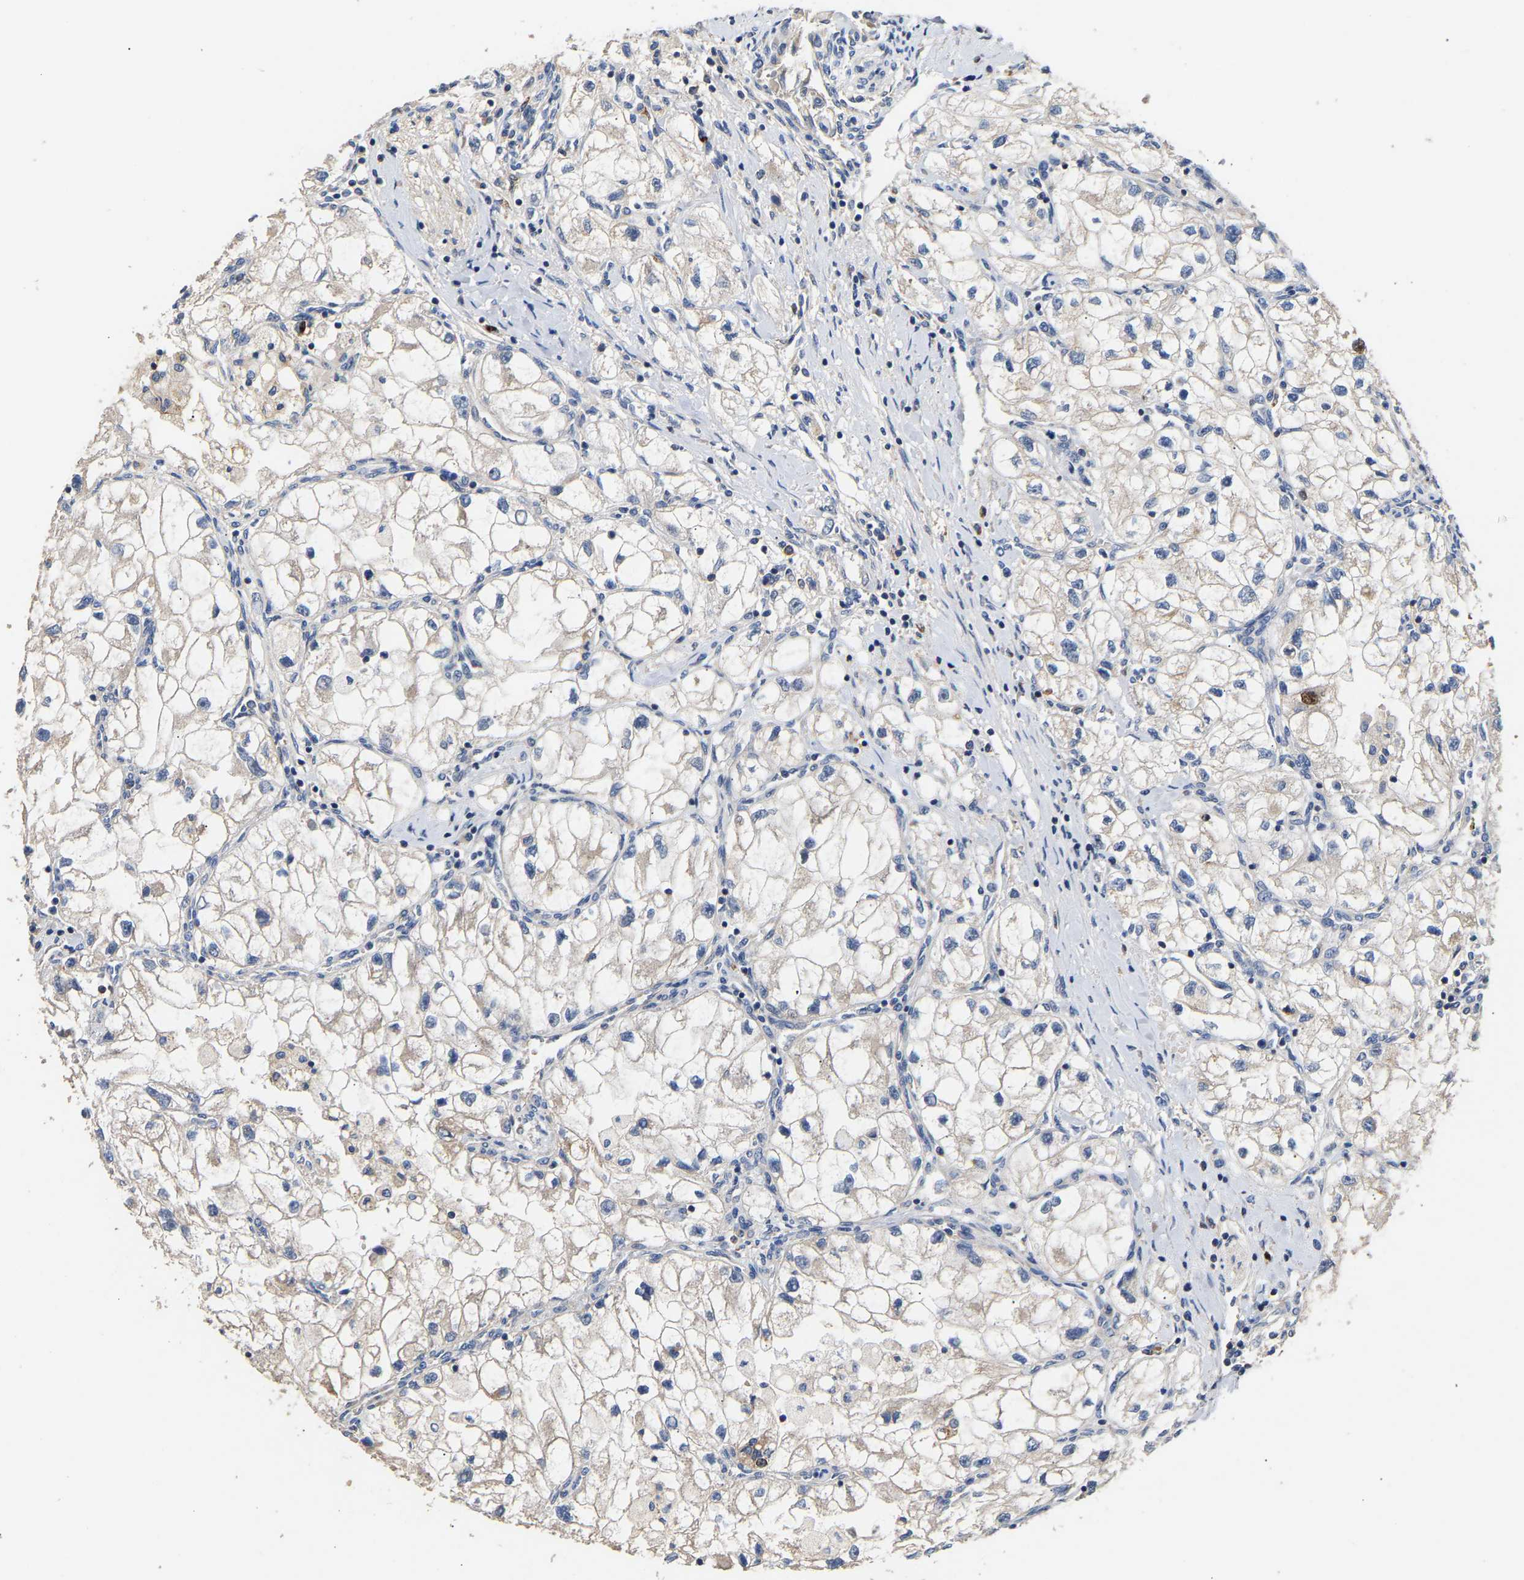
{"staining": {"intensity": "weak", "quantity": "<25%", "location": "cytoplasmic/membranous"}, "tissue": "renal cancer", "cell_type": "Tumor cells", "image_type": "cancer", "snomed": [{"axis": "morphology", "description": "Adenocarcinoma, NOS"}, {"axis": "topography", "description": "Kidney"}], "caption": "Immunohistochemistry image of human renal cancer stained for a protein (brown), which demonstrates no positivity in tumor cells.", "gene": "LRBA", "patient": {"sex": "female", "age": 70}}